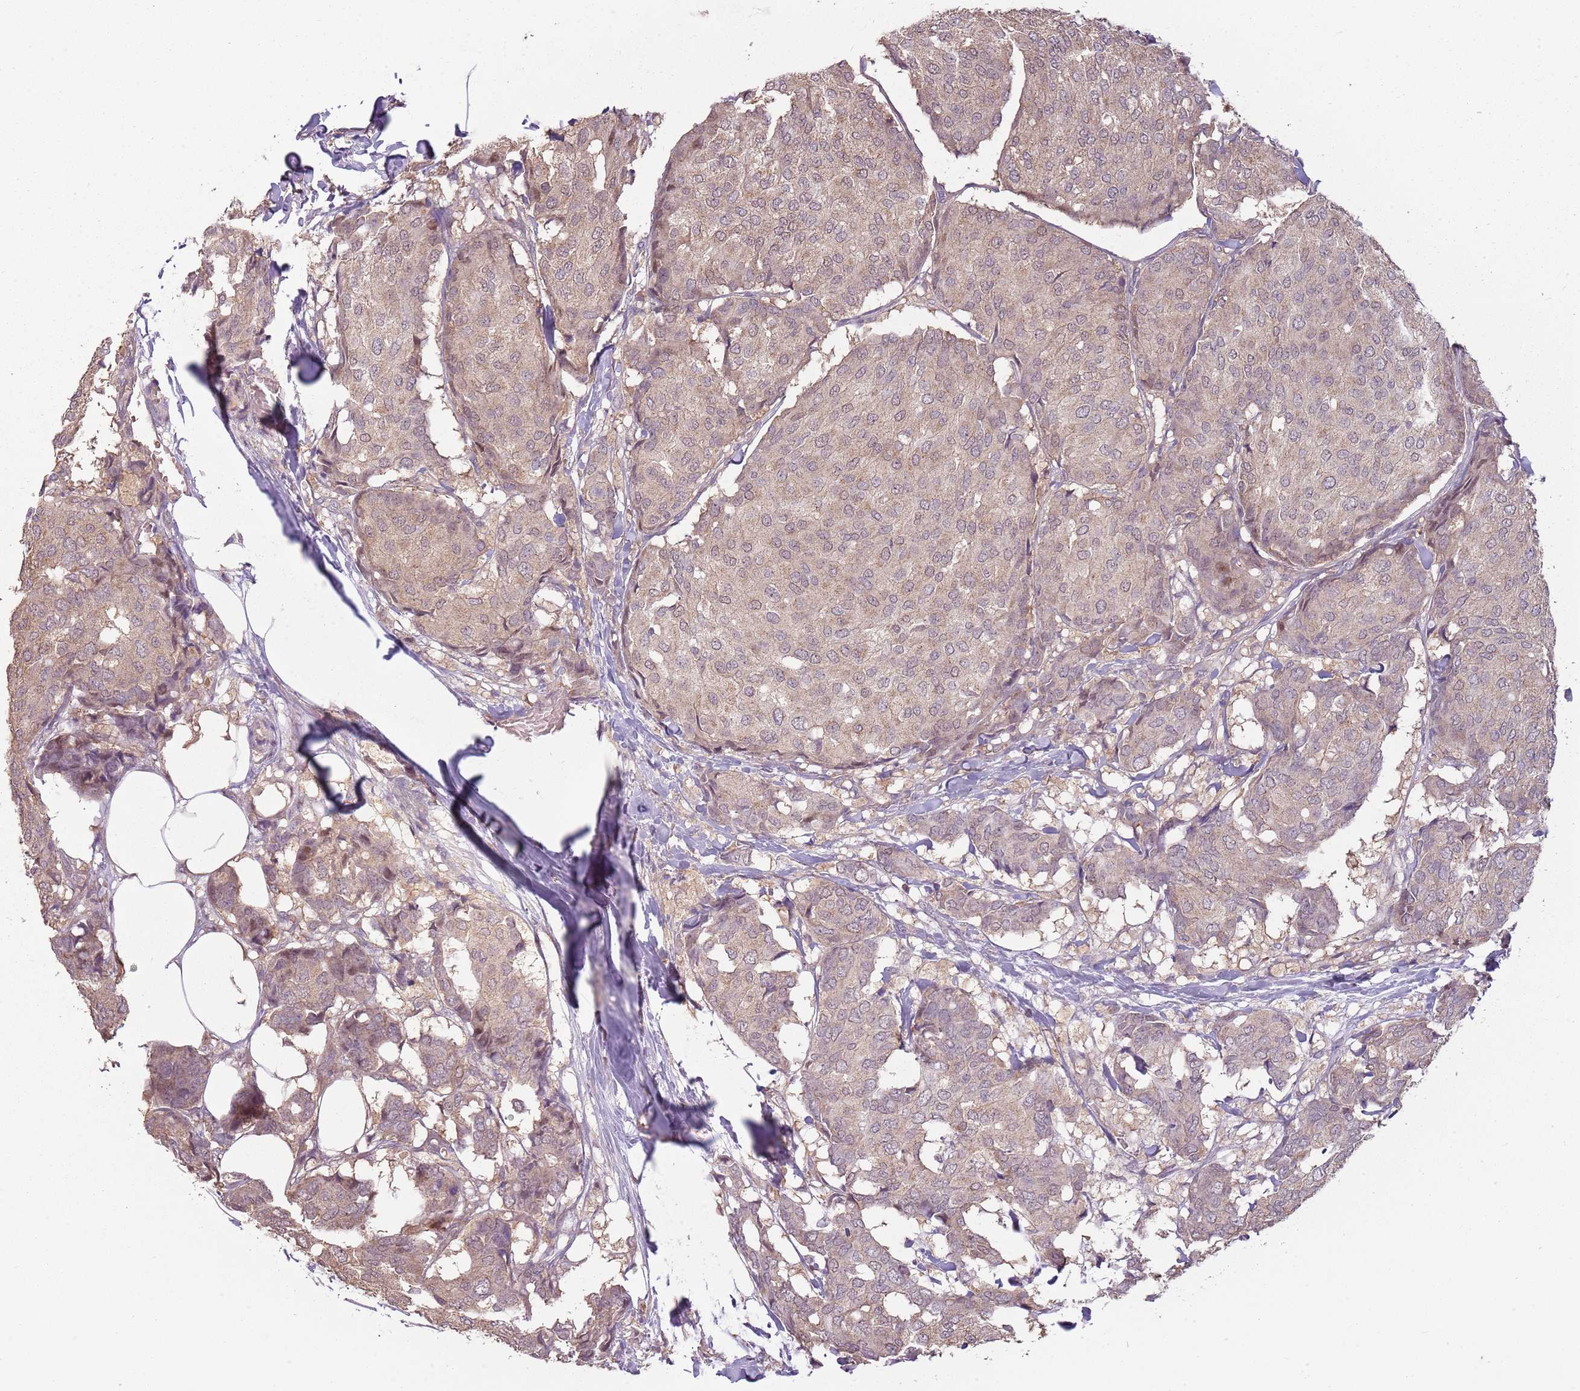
{"staining": {"intensity": "weak", "quantity": "25%-75%", "location": "cytoplasmic/membranous"}, "tissue": "breast cancer", "cell_type": "Tumor cells", "image_type": "cancer", "snomed": [{"axis": "morphology", "description": "Duct carcinoma"}, {"axis": "topography", "description": "Breast"}], "caption": "A high-resolution histopathology image shows immunohistochemistry staining of breast cancer (intraductal carcinoma), which reveals weak cytoplasmic/membranous positivity in about 25%-75% of tumor cells.", "gene": "TEKT4", "patient": {"sex": "female", "age": 75}}